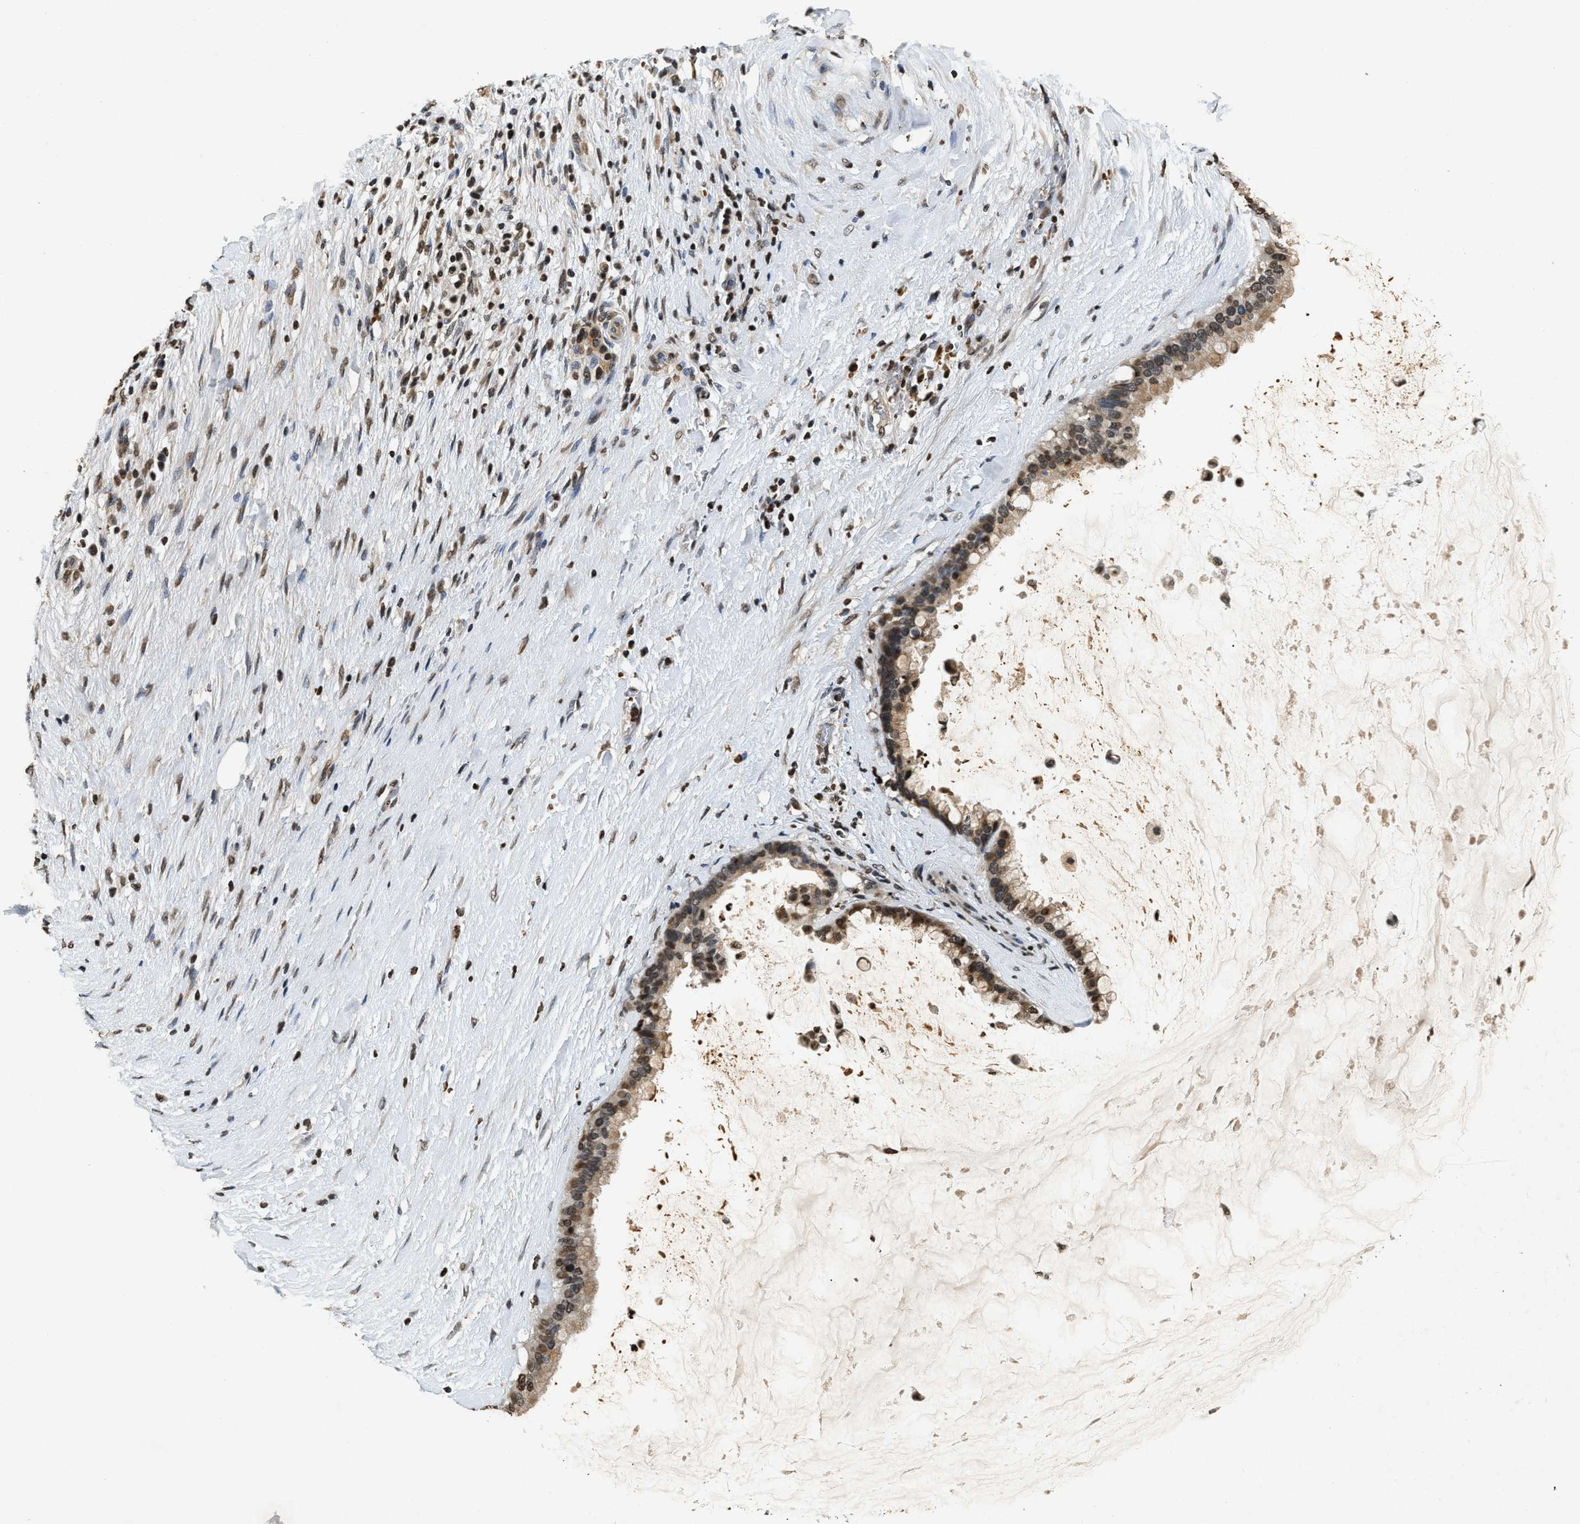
{"staining": {"intensity": "moderate", "quantity": ">75%", "location": "cytoplasmic/membranous,nuclear"}, "tissue": "pancreatic cancer", "cell_type": "Tumor cells", "image_type": "cancer", "snomed": [{"axis": "morphology", "description": "Adenocarcinoma, NOS"}, {"axis": "topography", "description": "Pancreas"}], "caption": "High-magnification brightfield microscopy of adenocarcinoma (pancreatic) stained with DAB (brown) and counterstained with hematoxylin (blue). tumor cells exhibit moderate cytoplasmic/membranous and nuclear staining is appreciated in about>75% of cells. Immunohistochemistry stains the protein of interest in brown and the nuclei are stained blue.", "gene": "DNASE1L3", "patient": {"sex": "male", "age": 41}}